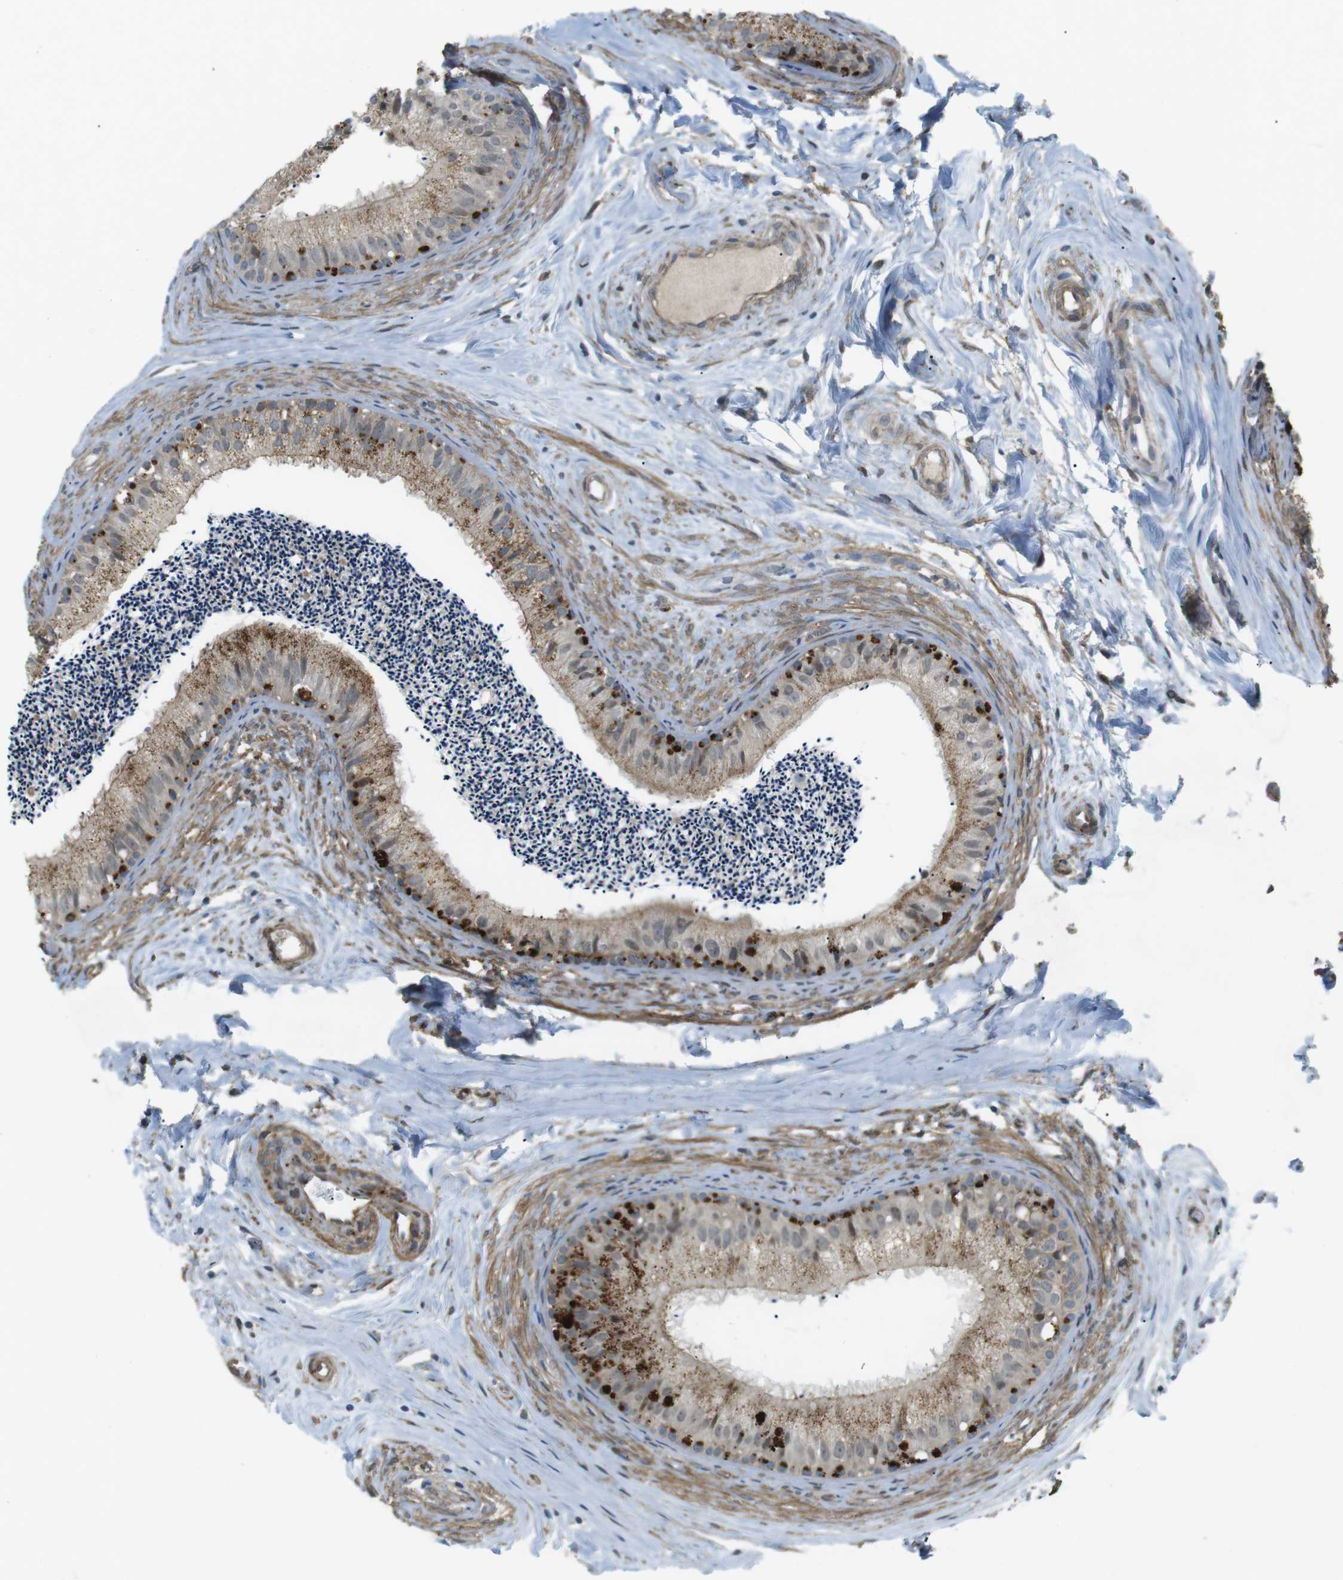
{"staining": {"intensity": "strong", "quantity": ">75%", "location": "cytoplasmic/membranous"}, "tissue": "epididymis", "cell_type": "Glandular cells", "image_type": "normal", "snomed": [{"axis": "morphology", "description": "Normal tissue, NOS"}, {"axis": "topography", "description": "Epididymis"}], "caption": "Immunohistochemical staining of normal epididymis displays strong cytoplasmic/membranous protein positivity in approximately >75% of glandular cells.", "gene": "KANK2", "patient": {"sex": "male", "age": 56}}